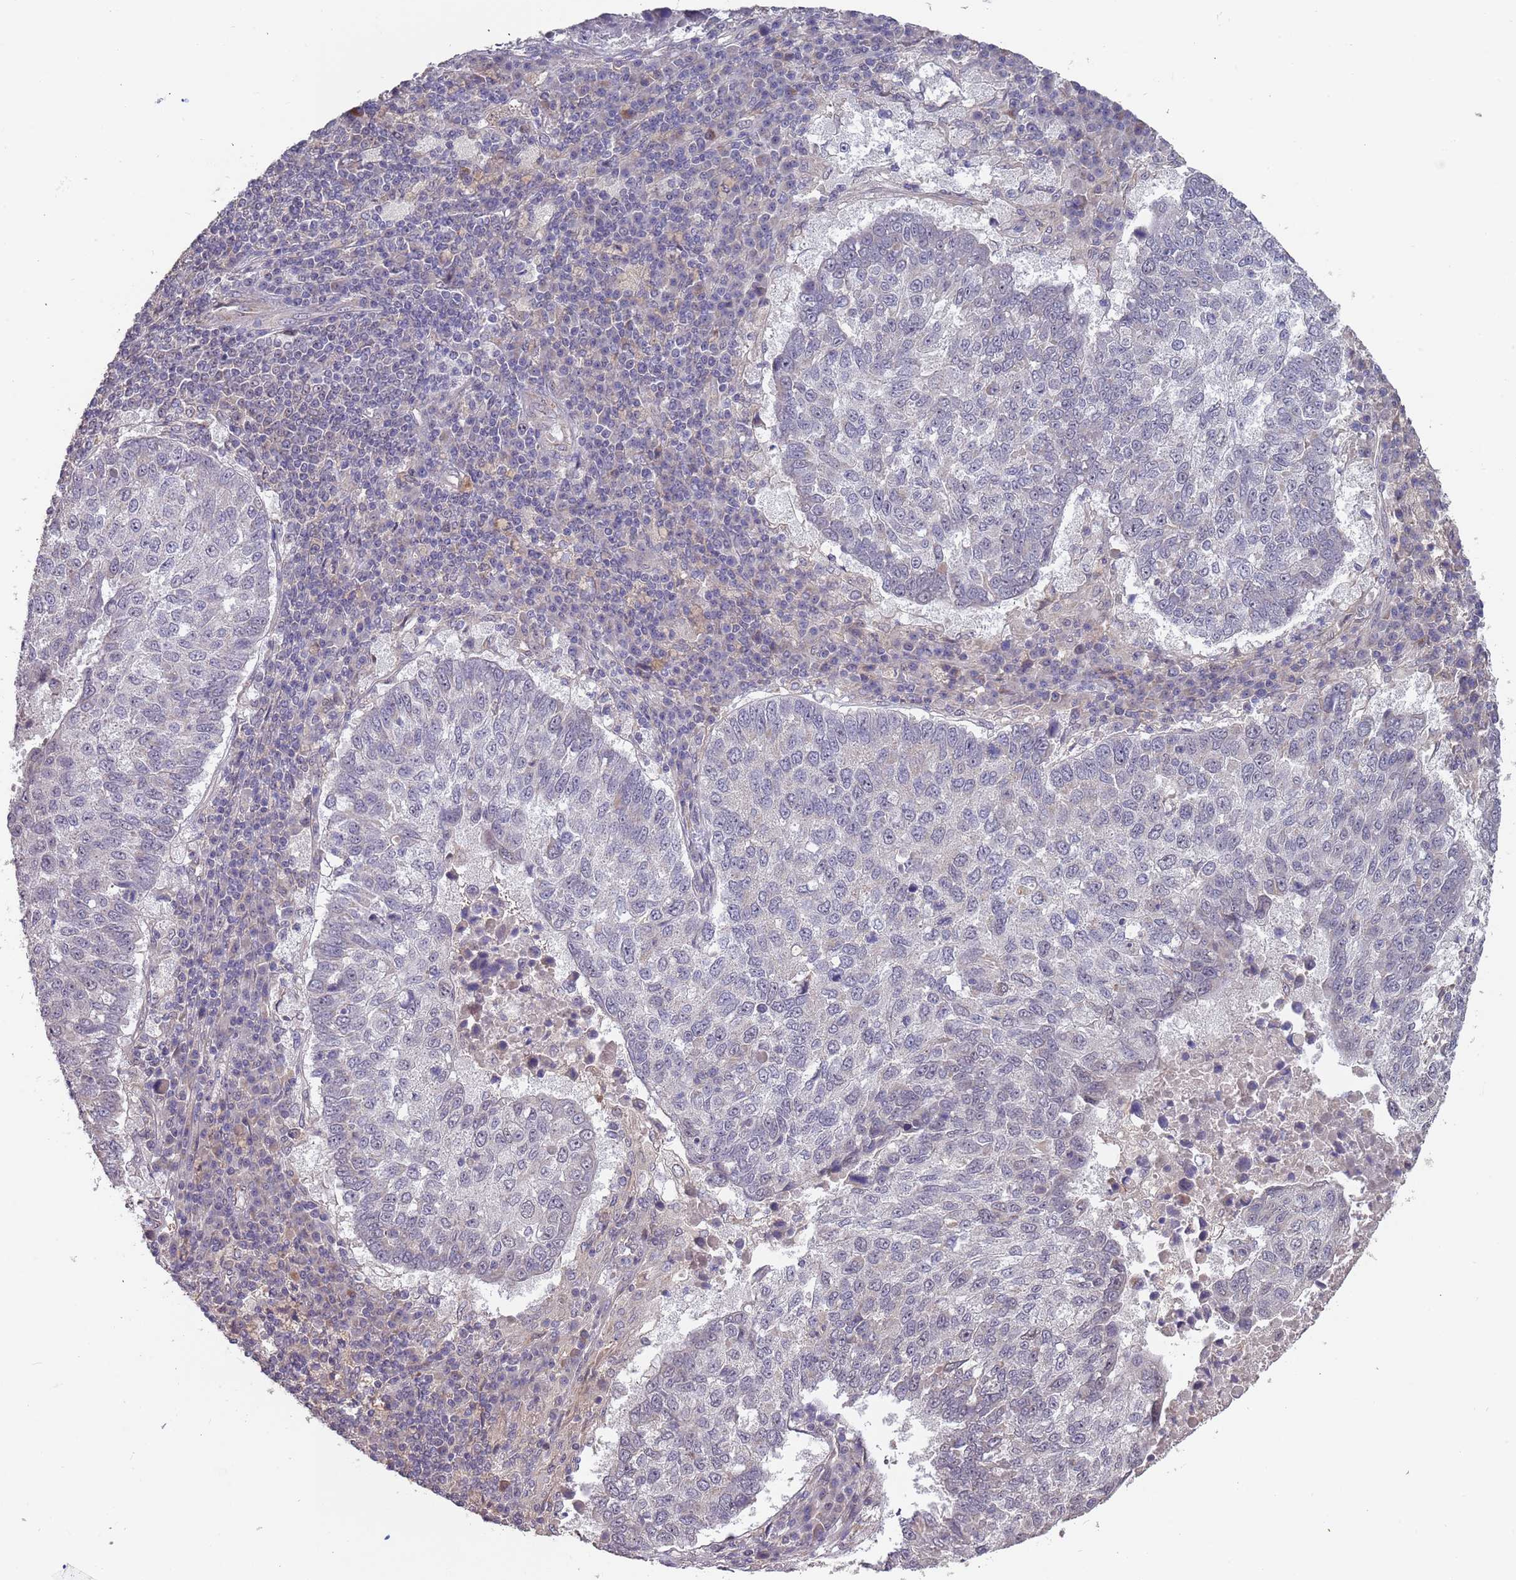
{"staining": {"intensity": "negative", "quantity": "none", "location": "none"}, "tissue": "lung cancer", "cell_type": "Tumor cells", "image_type": "cancer", "snomed": [{"axis": "morphology", "description": "Squamous cell carcinoma, NOS"}, {"axis": "topography", "description": "Lung"}], "caption": "The histopathology image demonstrates no staining of tumor cells in lung cancer (squamous cell carcinoma).", "gene": "TMEM64", "patient": {"sex": "male", "age": 73}}